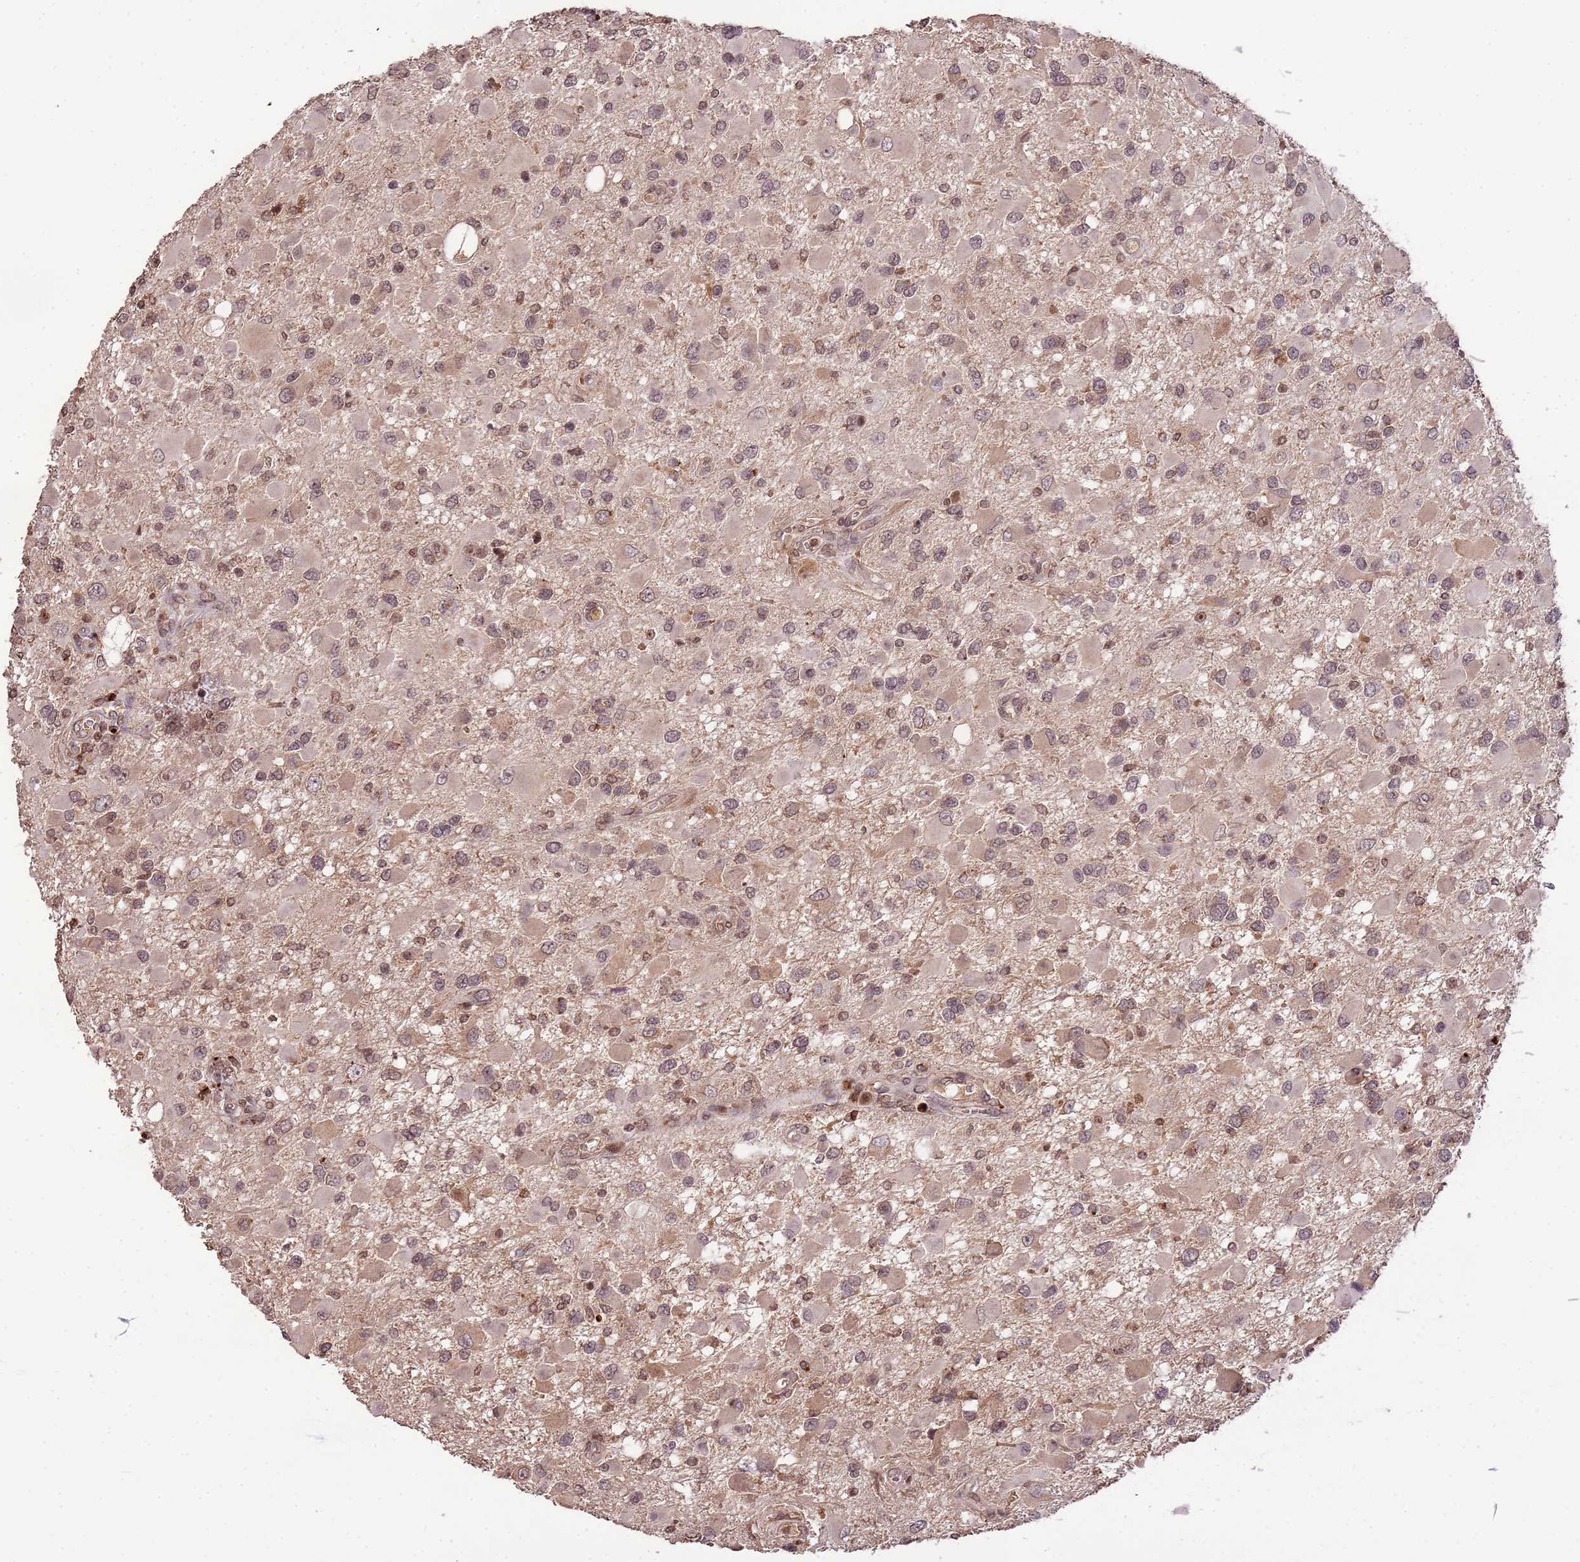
{"staining": {"intensity": "weak", "quantity": "25%-75%", "location": "nuclear"}, "tissue": "glioma", "cell_type": "Tumor cells", "image_type": "cancer", "snomed": [{"axis": "morphology", "description": "Glioma, malignant, High grade"}, {"axis": "topography", "description": "Brain"}], "caption": "Immunohistochemical staining of malignant high-grade glioma reveals low levels of weak nuclear positivity in approximately 25%-75% of tumor cells.", "gene": "SAMSN1", "patient": {"sex": "male", "age": 53}}